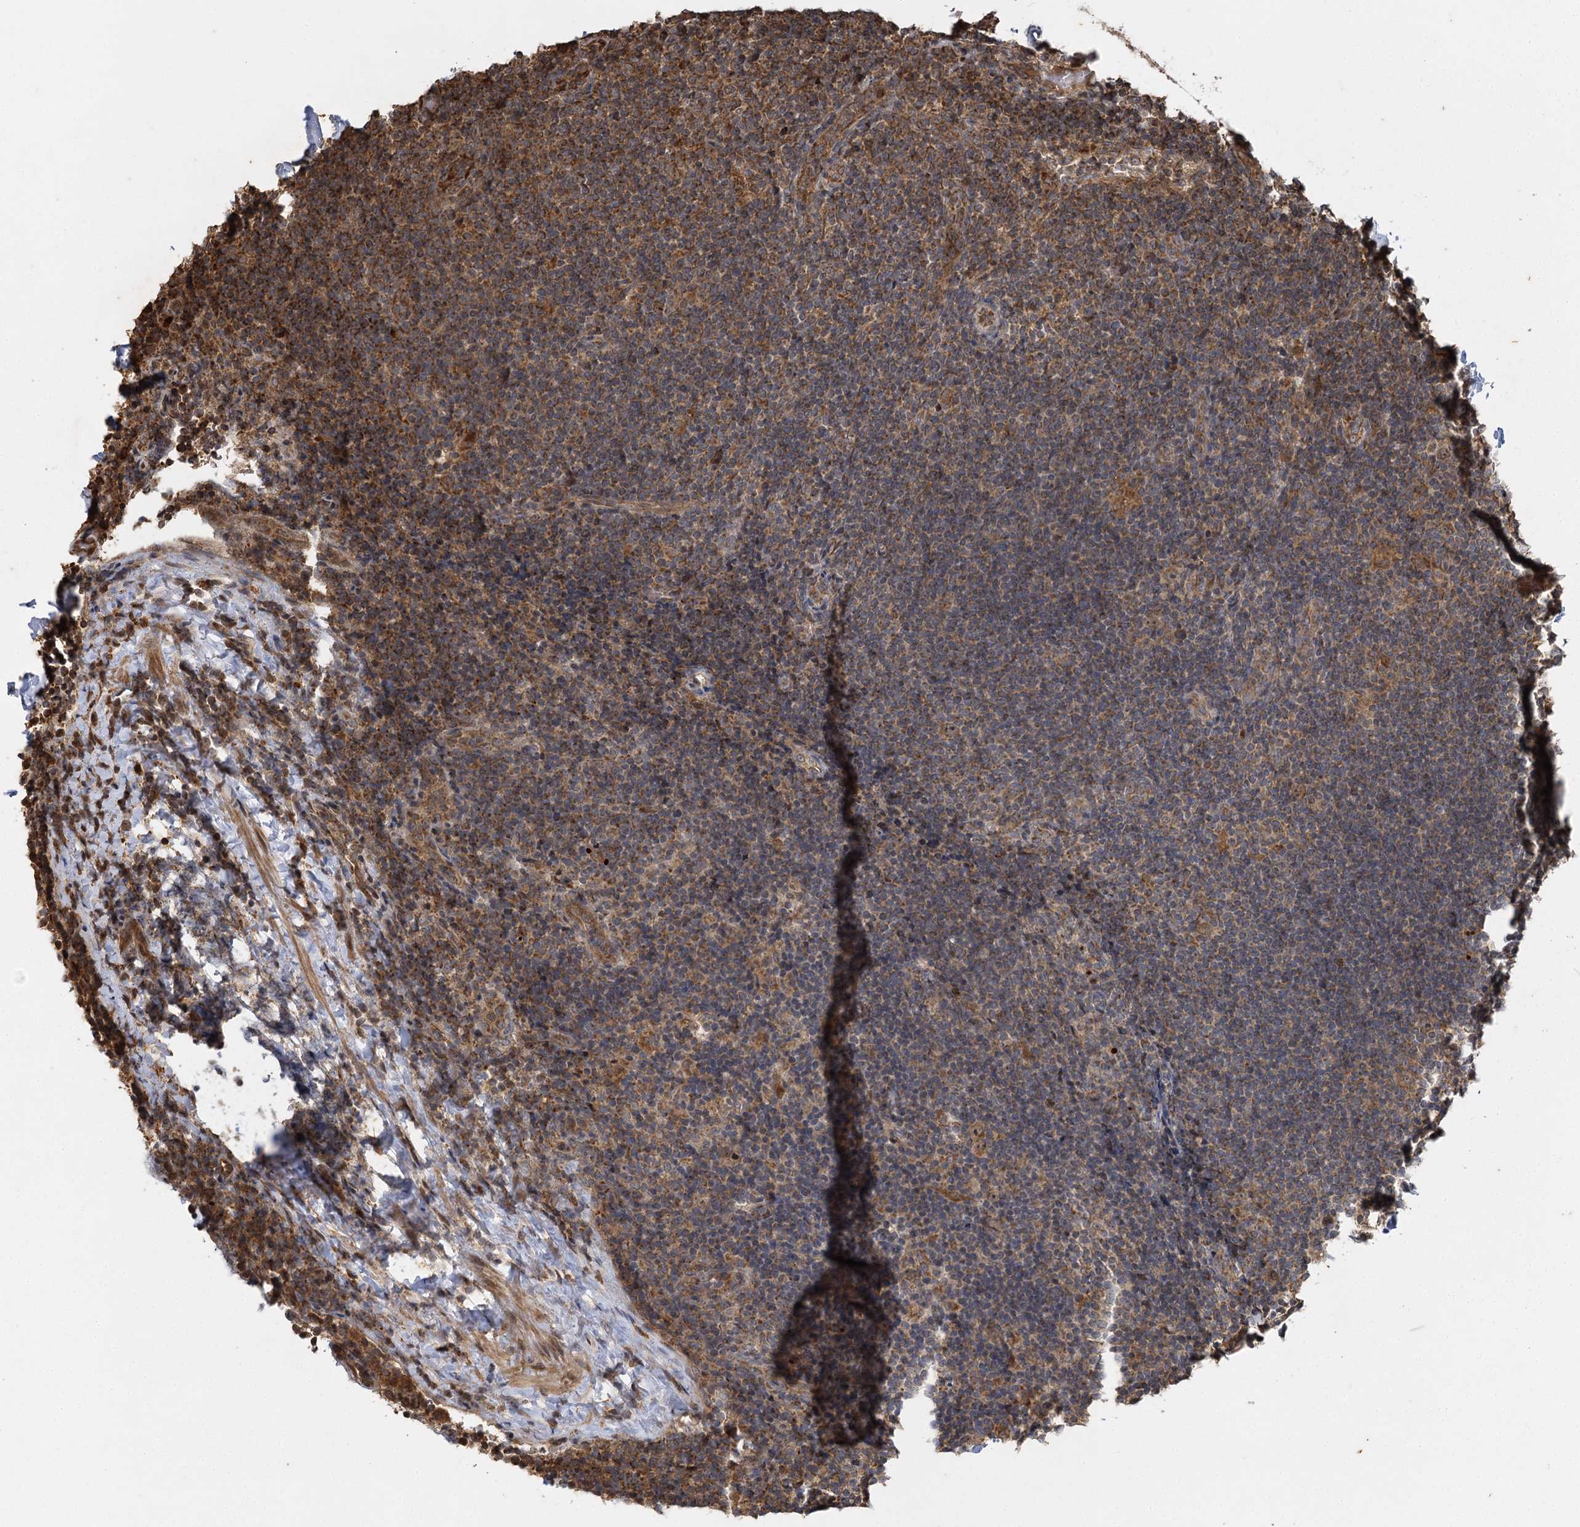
{"staining": {"intensity": "moderate", "quantity": "25%-75%", "location": "cytoplasmic/membranous,nuclear"}, "tissue": "lymphoma", "cell_type": "Tumor cells", "image_type": "cancer", "snomed": [{"axis": "morphology", "description": "Hodgkin's disease, NOS"}, {"axis": "topography", "description": "Lymph node"}], "caption": "A photomicrograph showing moderate cytoplasmic/membranous and nuclear staining in about 25%-75% of tumor cells in lymphoma, as visualized by brown immunohistochemical staining.", "gene": "IL11RA", "patient": {"sex": "female", "age": 57}}